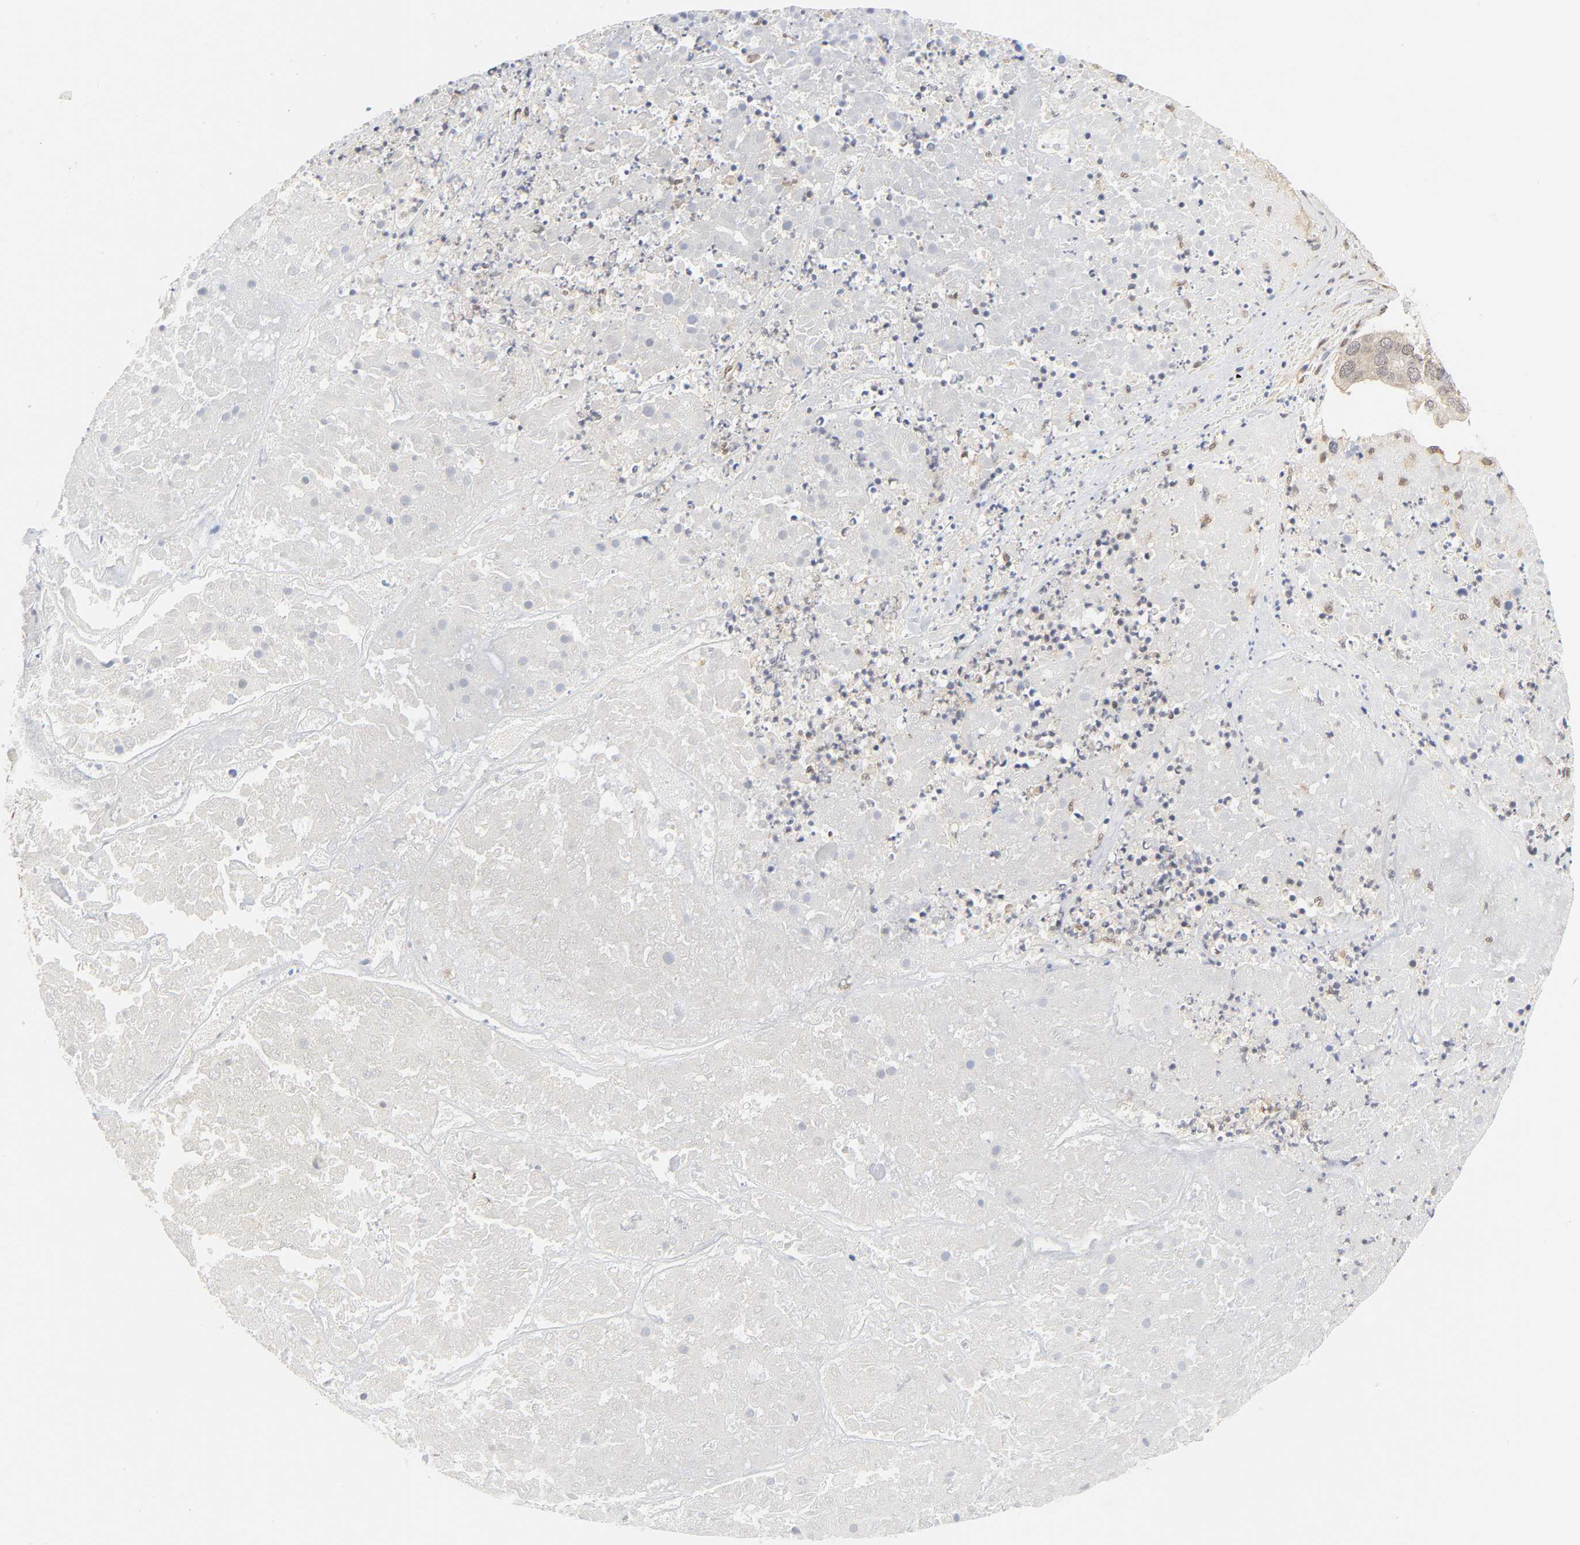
{"staining": {"intensity": "weak", "quantity": ">75%", "location": "cytoplasmic/membranous,nuclear"}, "tissue": "pancreatic cancer", "cell_type": "Tumor cells", "image_type": "cancer", "snomed": [{"axis": "morphology", "description": "Adenocarcinoma, NOS"}, {"axis": "topography", "description": "Pancreas"}], "caption": "Immunohistochemistry (IHC) (DAB) staining of human pancreatic cancer (adenocarcinoma) demonstrates weak cytoplasmic/membranous and nuclear protein expression in approximately >75% of tumor cells. The protein is shown in brown color, while the nuclei are stained blue.", "gene": "CDC37", "patient": {"sex": "male", "age": 50}}